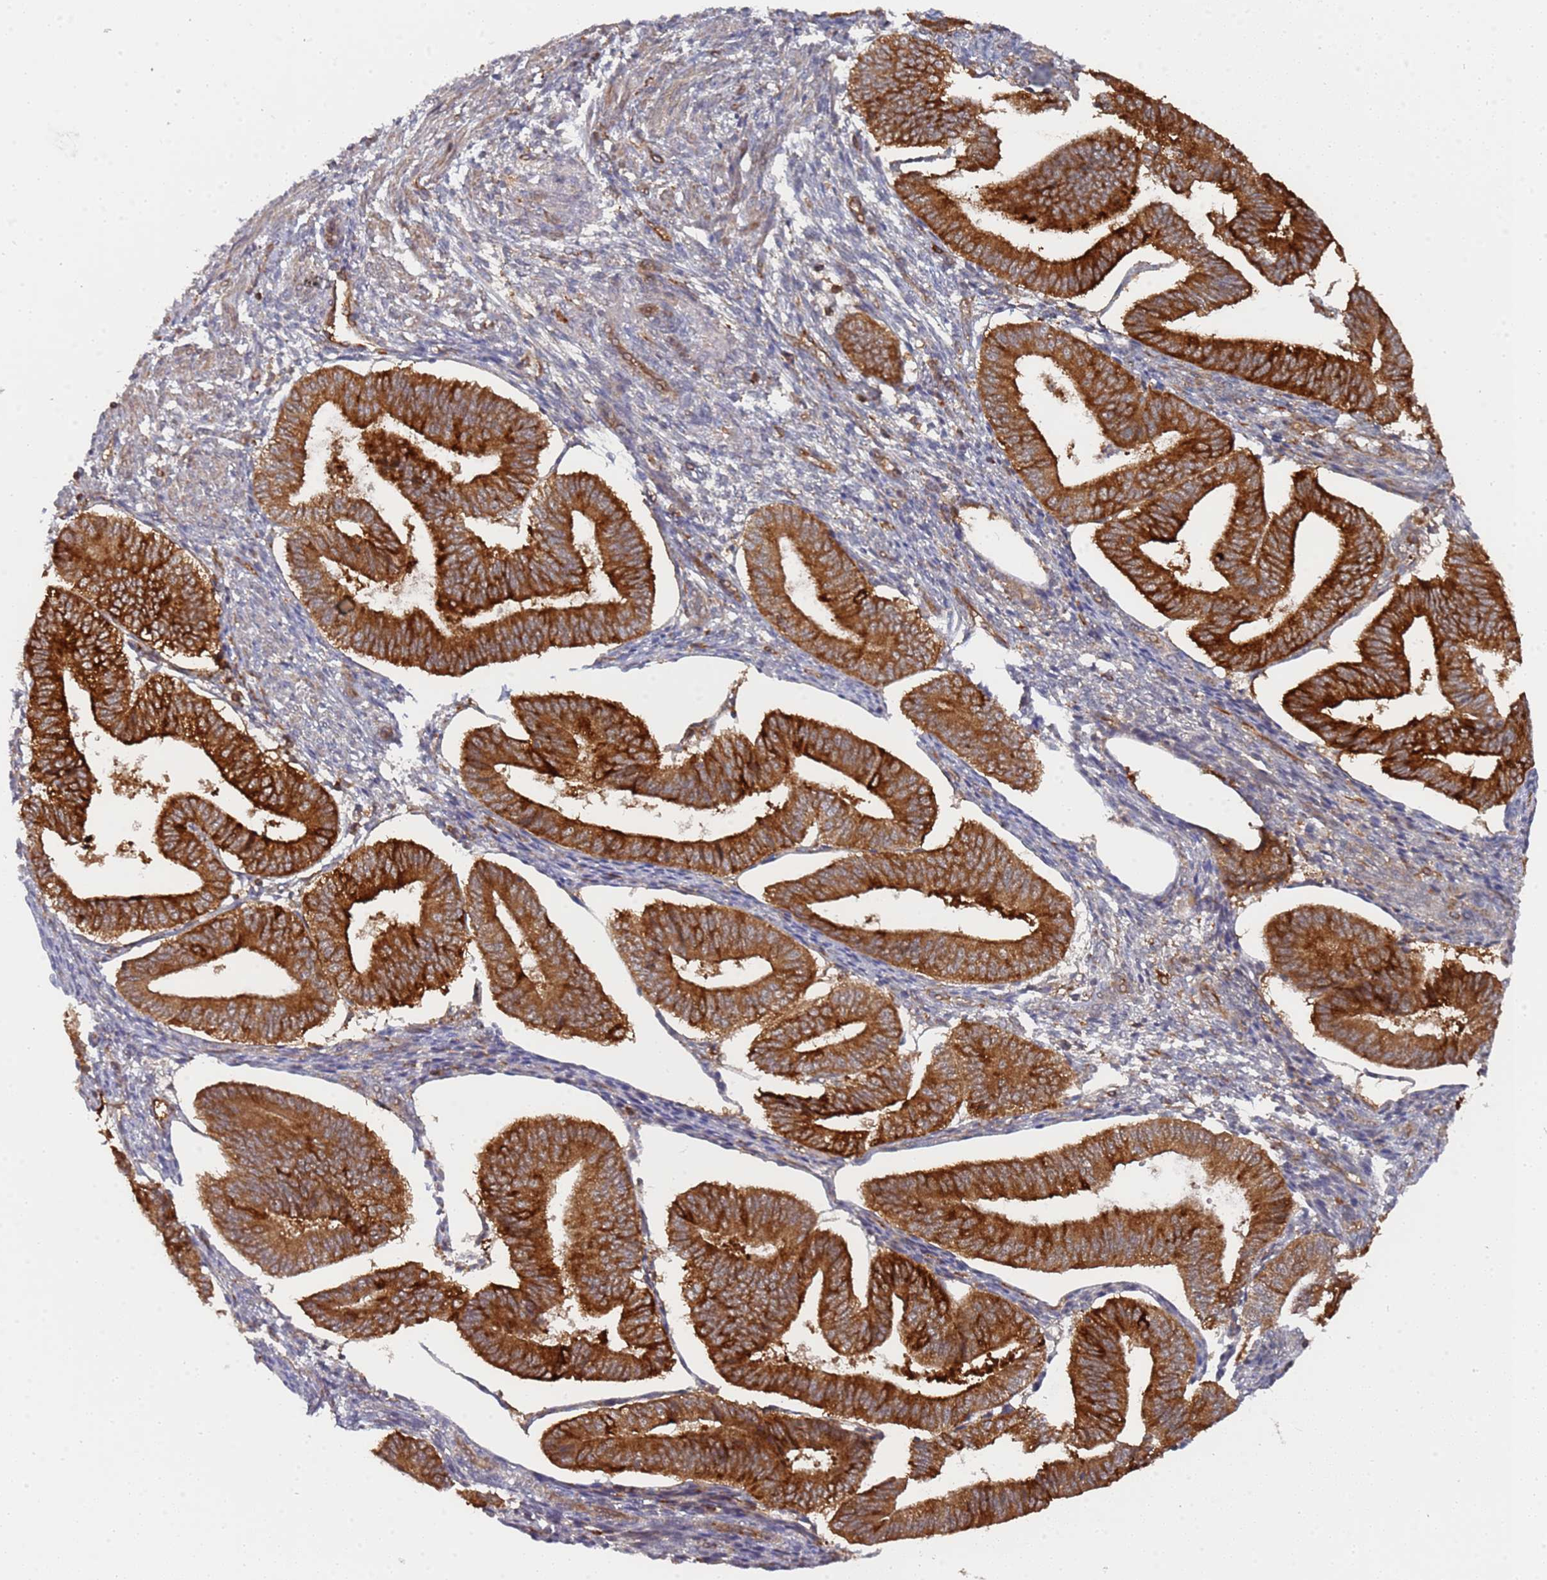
{"staining": {"intensity": "weak", "quantity": "<25%", "location": "cytoplasmic/membranous"}, "tissue": "endometrium", "cell_type": "Cells in endometrial stroma", "image_type": "normal", "snomed": [{"axis": "morphology", "description": "Normal tissue, NOS"}, {"axis": "topography", "description": "Endometrium"}], "caption": "An IHC histopathology image of normal endometrium is shown. There is no staining in cells in endometrial stroma of endometrium. (Stains: DAB immunohistochemistry (IHC) with hematoxylin counter stain, Microscopy: brightfield microscopy at high magnification).", "gene": "DDX60", "patient": {"sex": "female", "age": 34}}